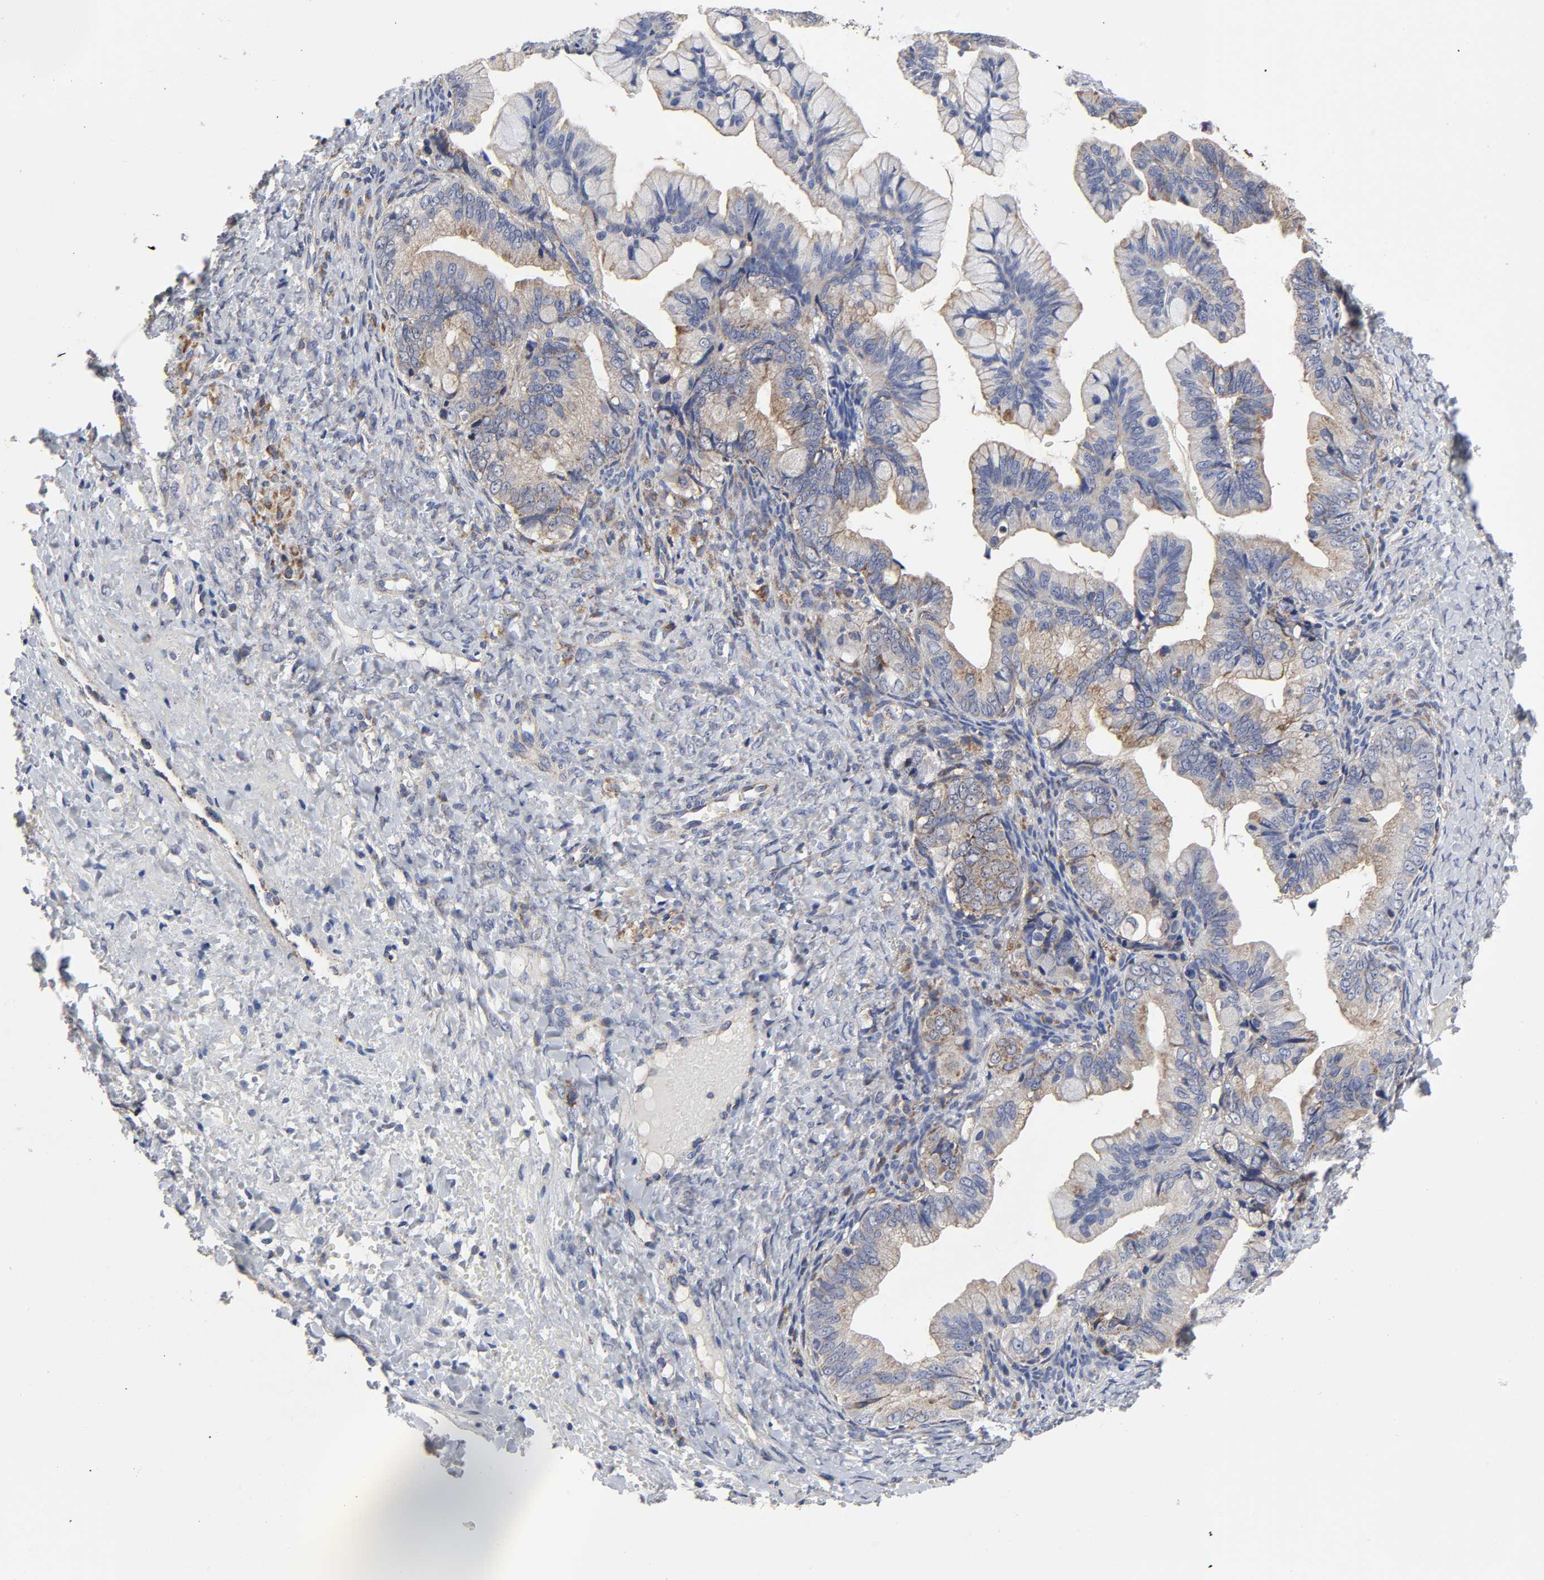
{"staining": {"intensity": "moderate", "quantity": "<25%", "location": "cytoplasmic/membranous"}, "tissue": "ovarian cancer", "cell_type": "Tumor cells", "image_type": "cancer", "snomed": [{"axis": "morphology", "description": "Cystadenocarcinoma, mucinous, NOS"}, {"axis": "topography", "description": "Ovary"}], "caption": "Tumor cells exhibit low levels of moderate cytoplasmic/membranous positivity in about <25% of cells in mucinous cystadenocarcinoma (ovarian).", "gene": "AOPEP", "patient": {"sex": "female", "age": 36}}